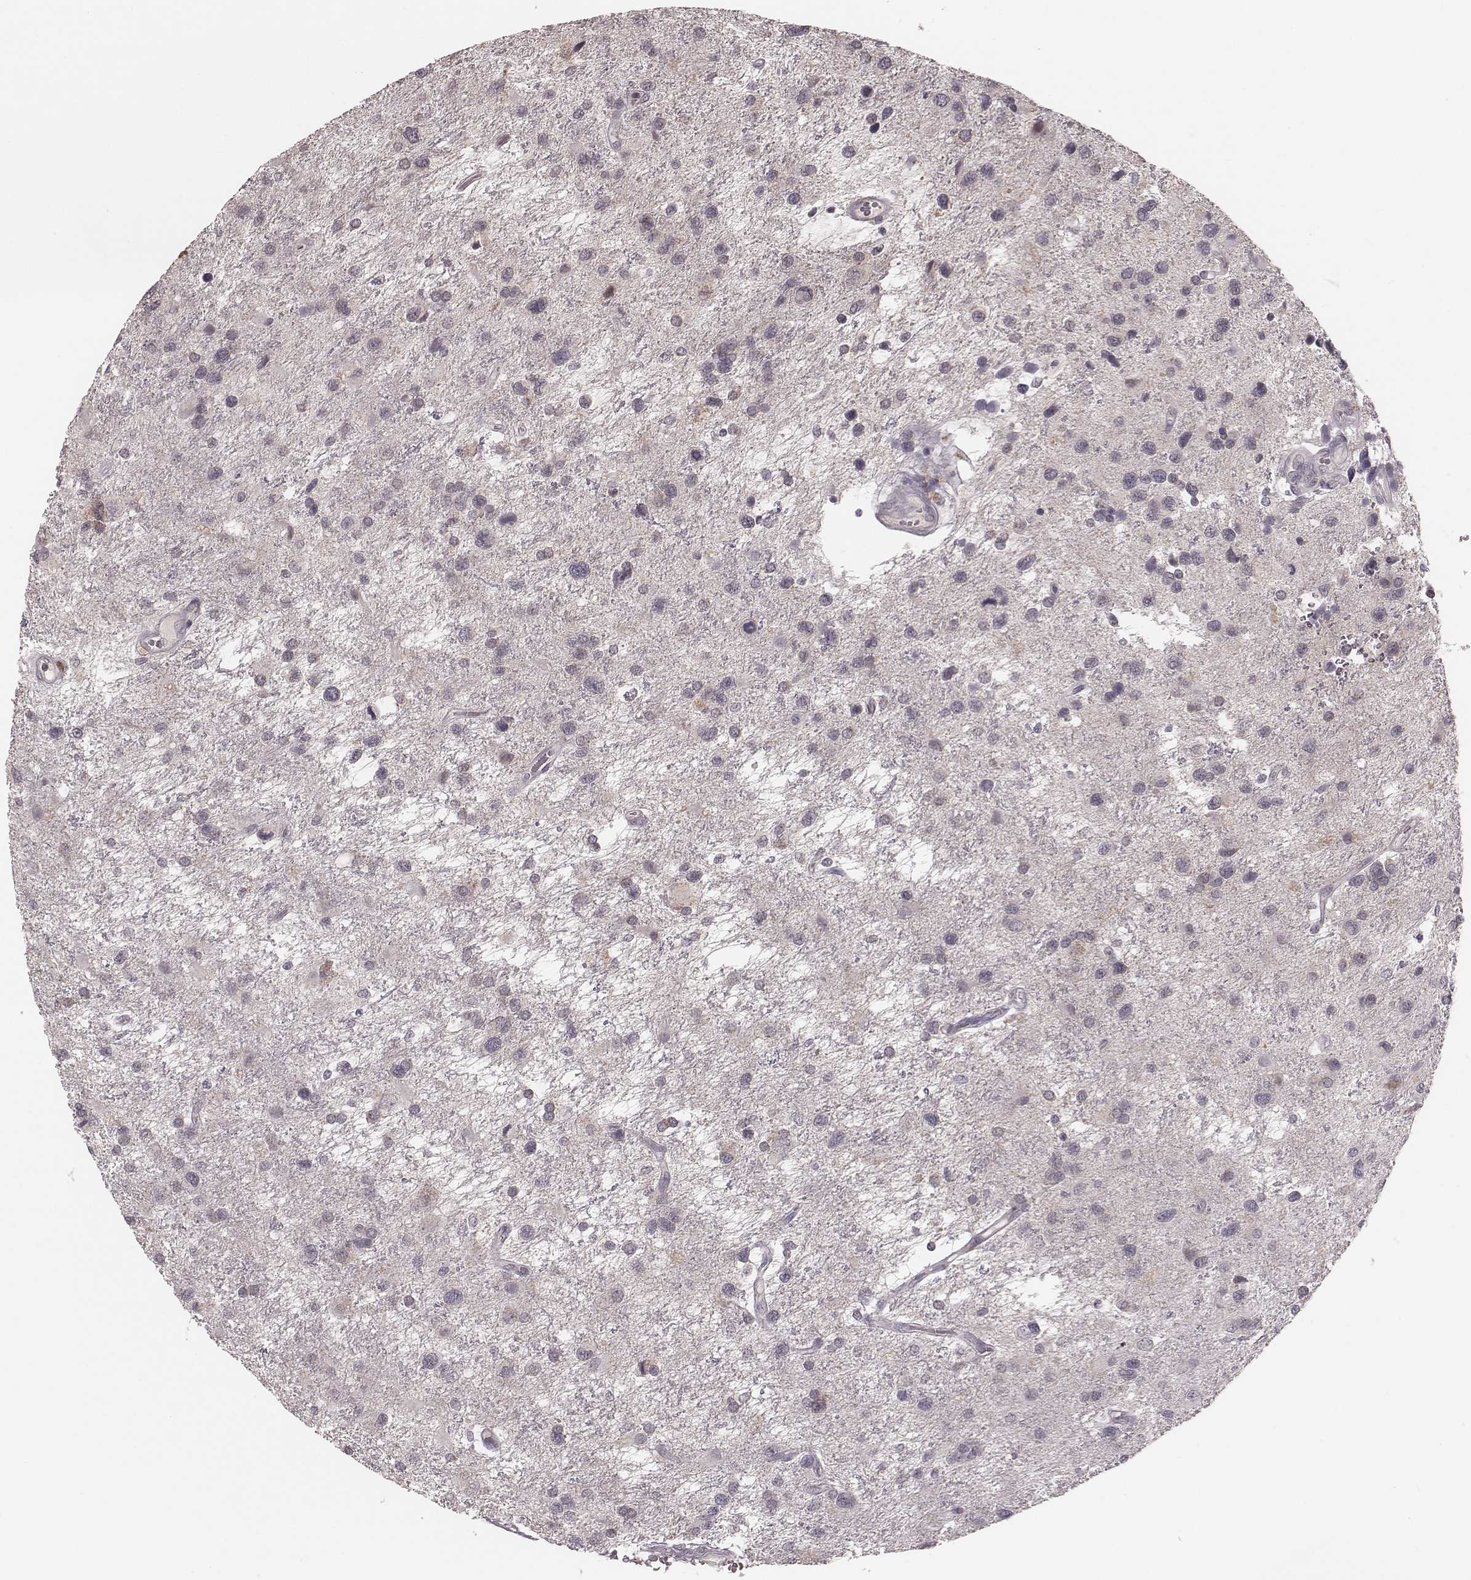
{"staining": {"intensity": "negative", "quantity": "none", "location": "none"}, "tissue": "glioma", "cell_type": "Tumor cells", "image_type": "cancer", "snomed": [{"axis": "morphology", "description": "Glioma, malignant, NOS"}, {"axis": "morphology", "description": "Glioma, malignant, High grade"}, {"axis": "topography", "description": "Brain"}], "caption": "Immunohistochemistry of human glioma reveals no staining in tumor cells.", "gene": "LY6K", "patient": {"sex": "female", "age": 71}}